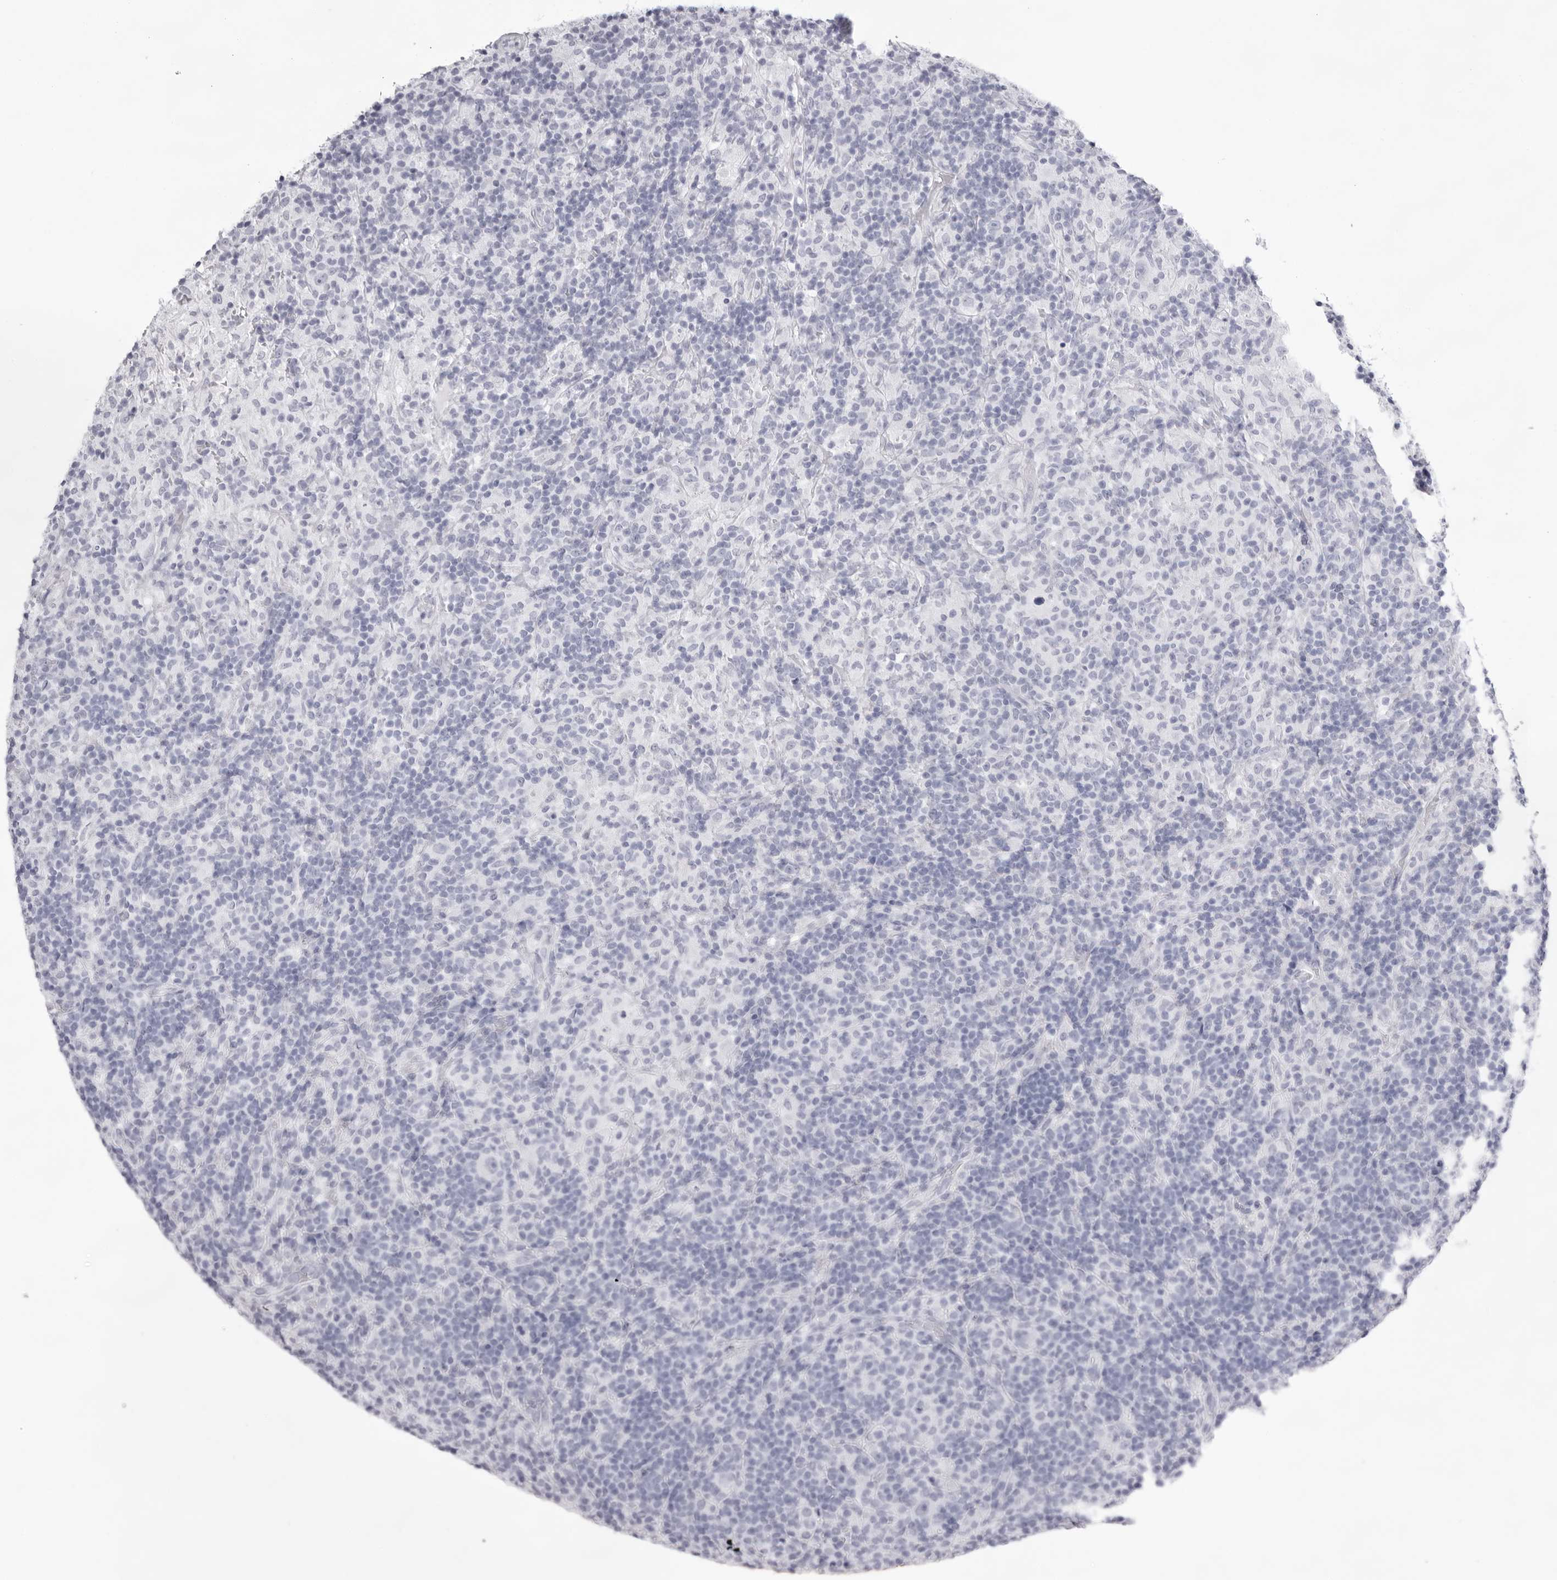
{"staining": {"intensity": "negative", "quantity": "none", "location": "none"}, "tissue": "lymphoma", "cell_type": "Tumor cells", "image_type": "cancer", "snomed": [{"axis": "morphology", "description": "Hodgkin's disease, NOS"}, {"axis": "topography", "description": "Lymph node"}], "caption": "Micrograph shows no significant protein positivity in tumor cells of lymphoma.", "gene": "TMOD4", "patient": {"sex": "male", "age": 70}}